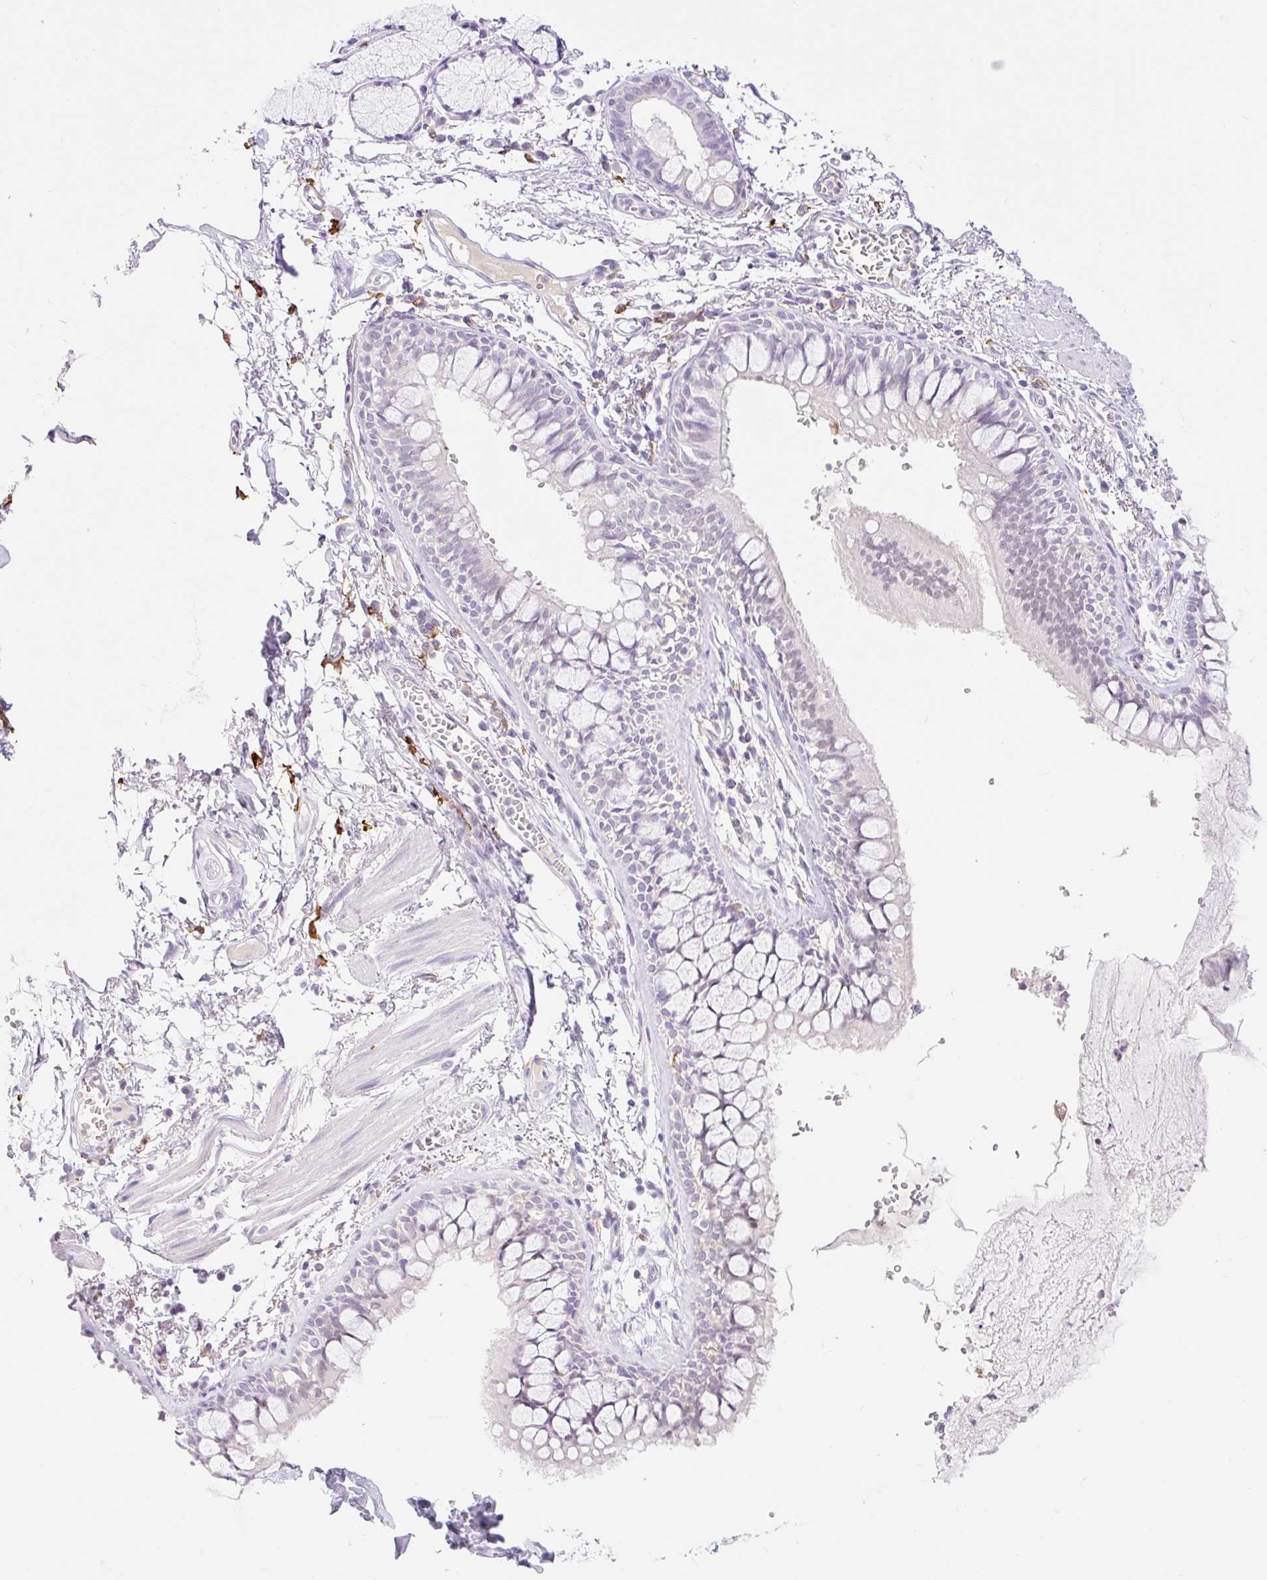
{"staining": {"intensity": "negative", "quantity": "none", "location": "none"}, "tissue": "bronchus", "cell_type": "Respiratory epithelial cells", "image_type": "normal", "snomed": [{"axis": "morphology", "description": "Normal tissue, NOS"}, {"axis": "topography", "description": "Cartilage tissue"}, {"axis": "topography", "description": "Bronchus"}], "caption": "The photomicrograph exhibits no staining of respiratory epithelial cells in benign bronchus. The staining is performed using DAB brown chromogen with nuclei counter-stained in using hematoxylin.", "gene": "SIGLEC1", "patient": {"sex": "male", "age": 78}}